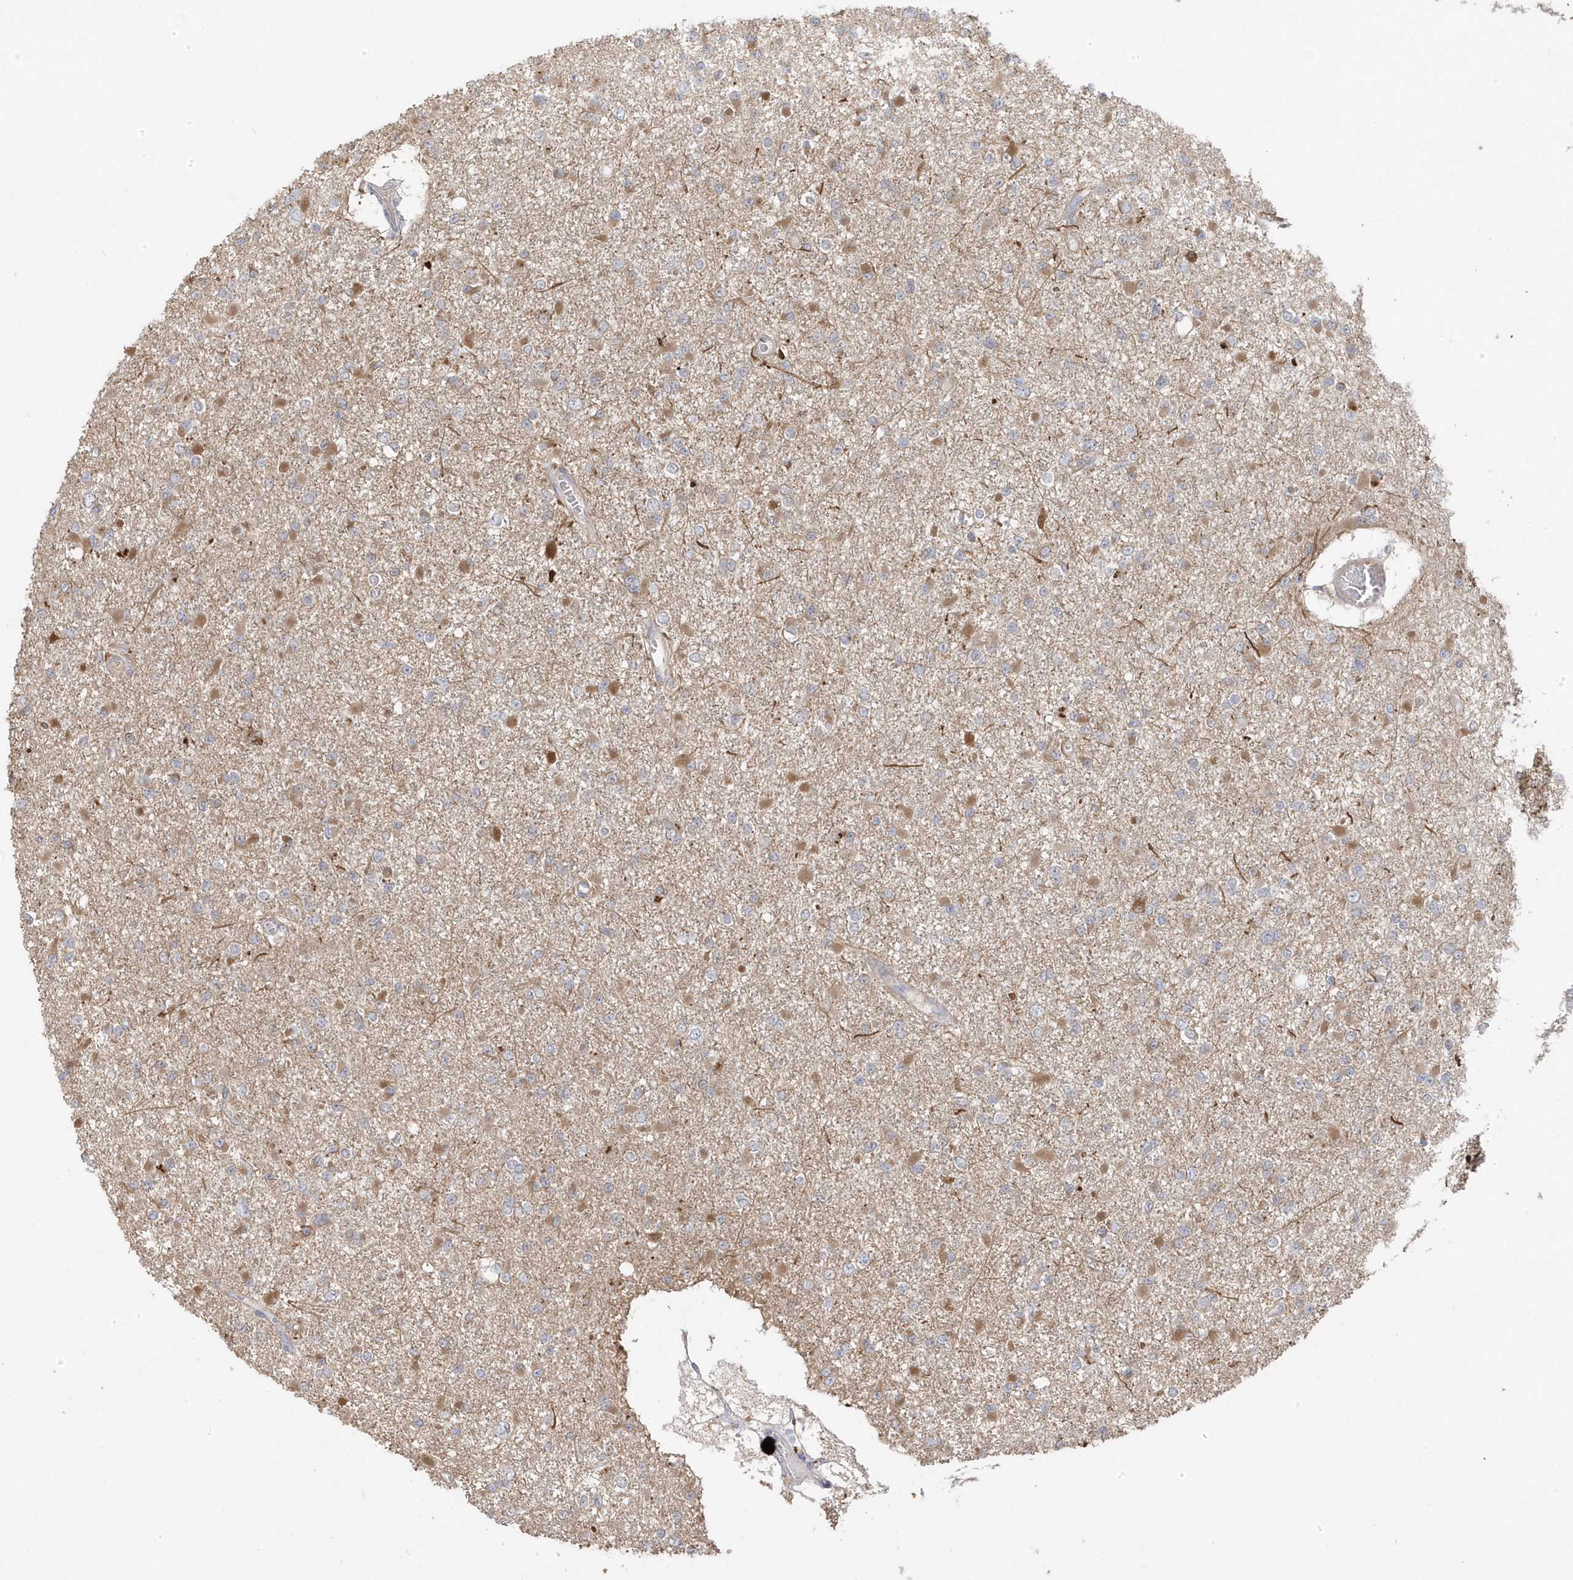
{"staining": {"intensity": "moderate", "quantity": "25%-75%", "location": "cytoplasmic/membranous"}, "tissue": "glioma", "cell_type": "Tumor cells", "image_type": "cancer", "snomed": [{"axis": "morphology", "description": "Glioma, malignant, Low grade"}, {"axis": "topography", "description": "Brain"}], "caption": "Immunohistochemistry (DAB (3,3'-diaminobenzidine)) staining of human malignant glioma (low-grade) shows moderate cytoplasmic/membranous protein positivity in approximately 25%-75% of tumor cells.", "gene": "GTPBP6", "patient": {"sex": "female", "age": 22}}